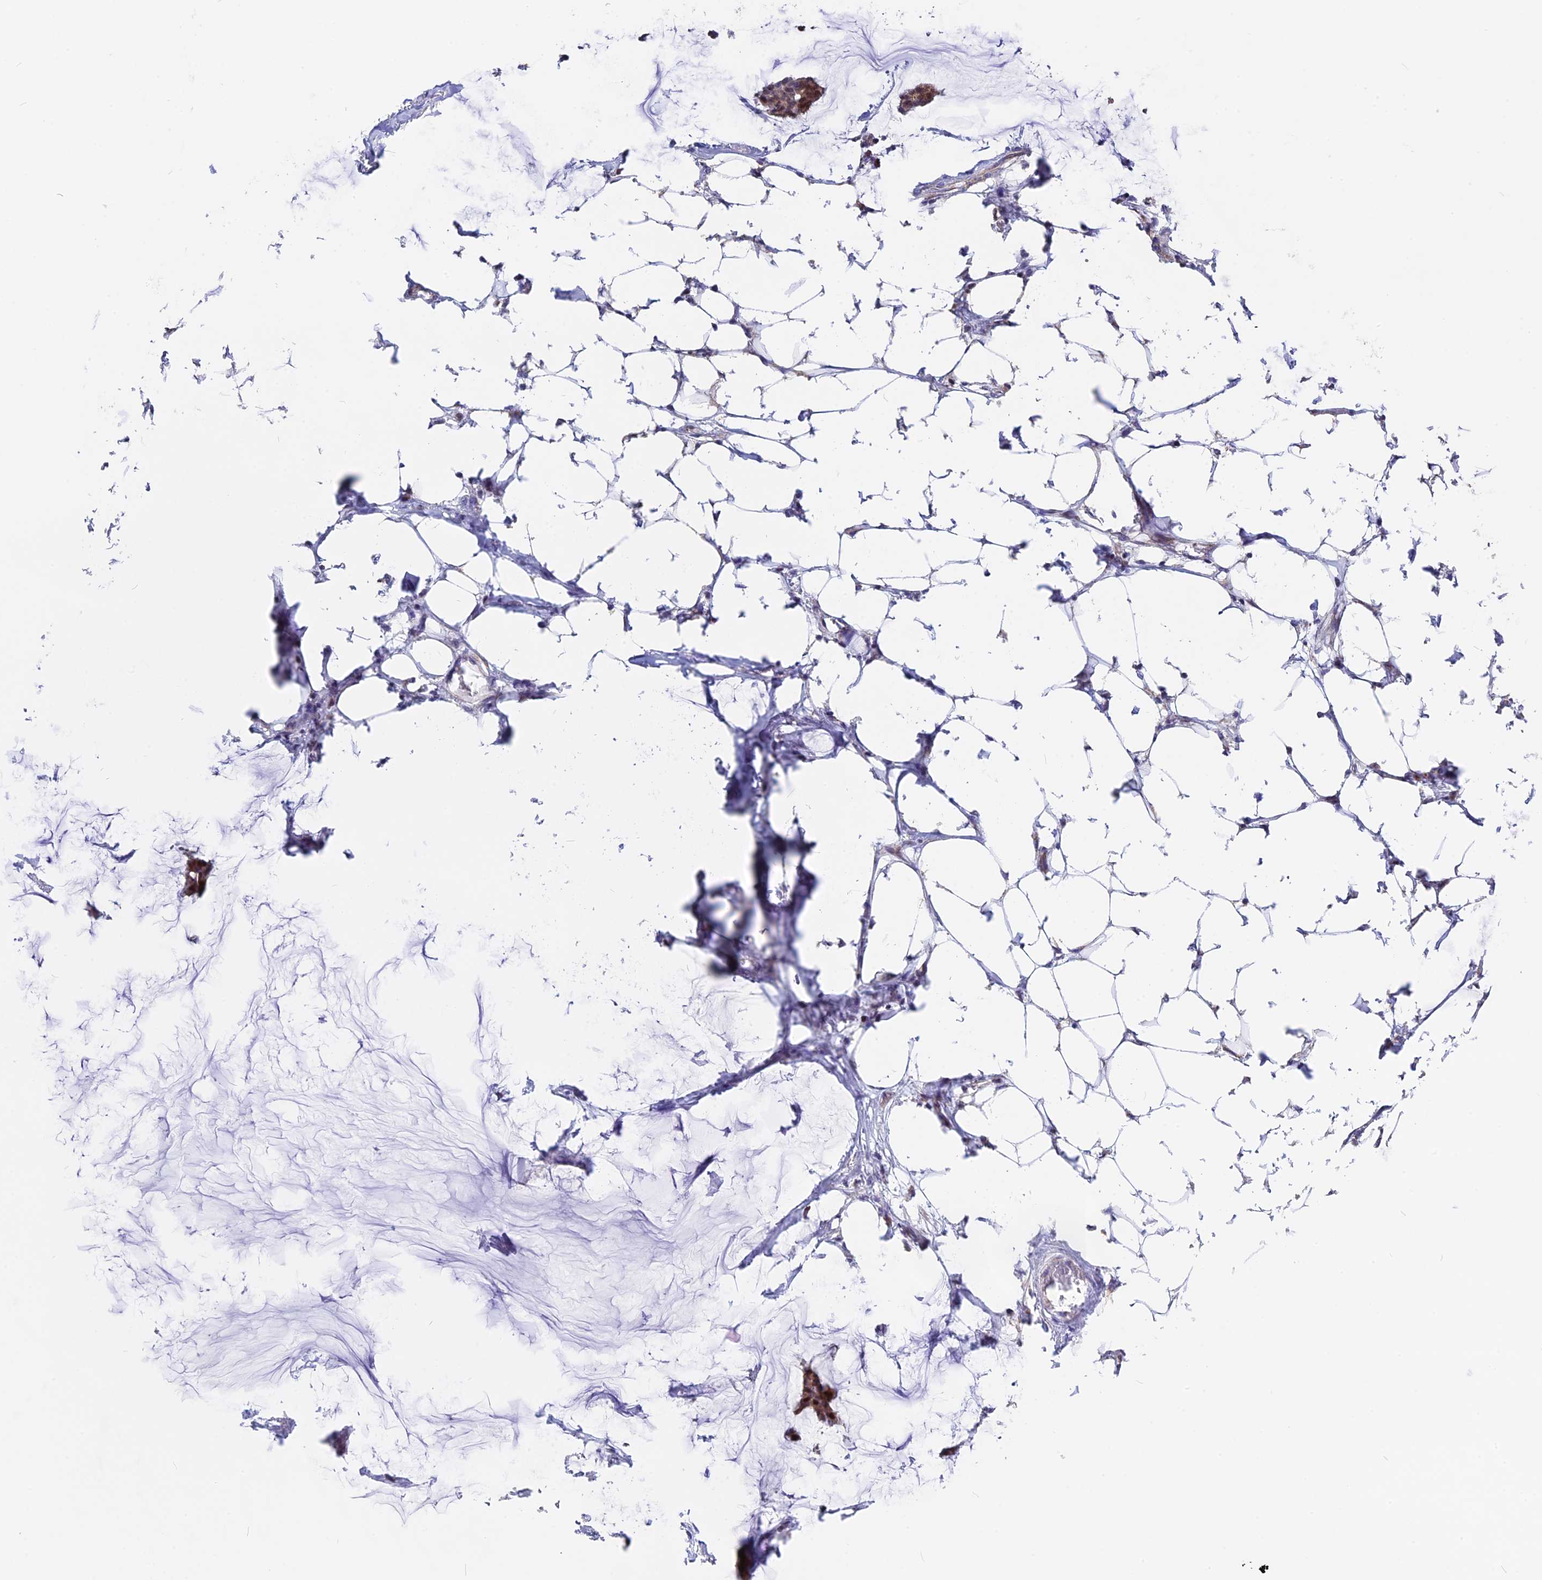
{"staining": {"intensity": "moderate", "quantity": ">75%", "location": "cytoplasmic/membranous"}, "tissue": "breast cancer", "cell_type": "Tumor cells", "image_type": "cancer", "snomed": [{"axis": "morphology", "description": "Duct carcinoma"}, {"axis": "topography", "description": "Breast"}], "caption": "This histopathology image reveals immunohistochemistry staining of breast cancer, with medium moderate cytoplasmic/membranous expression in about >75% of tumor cells.", "gene": "FAM174C", "patient": {"sex": "female", "age": 93}}